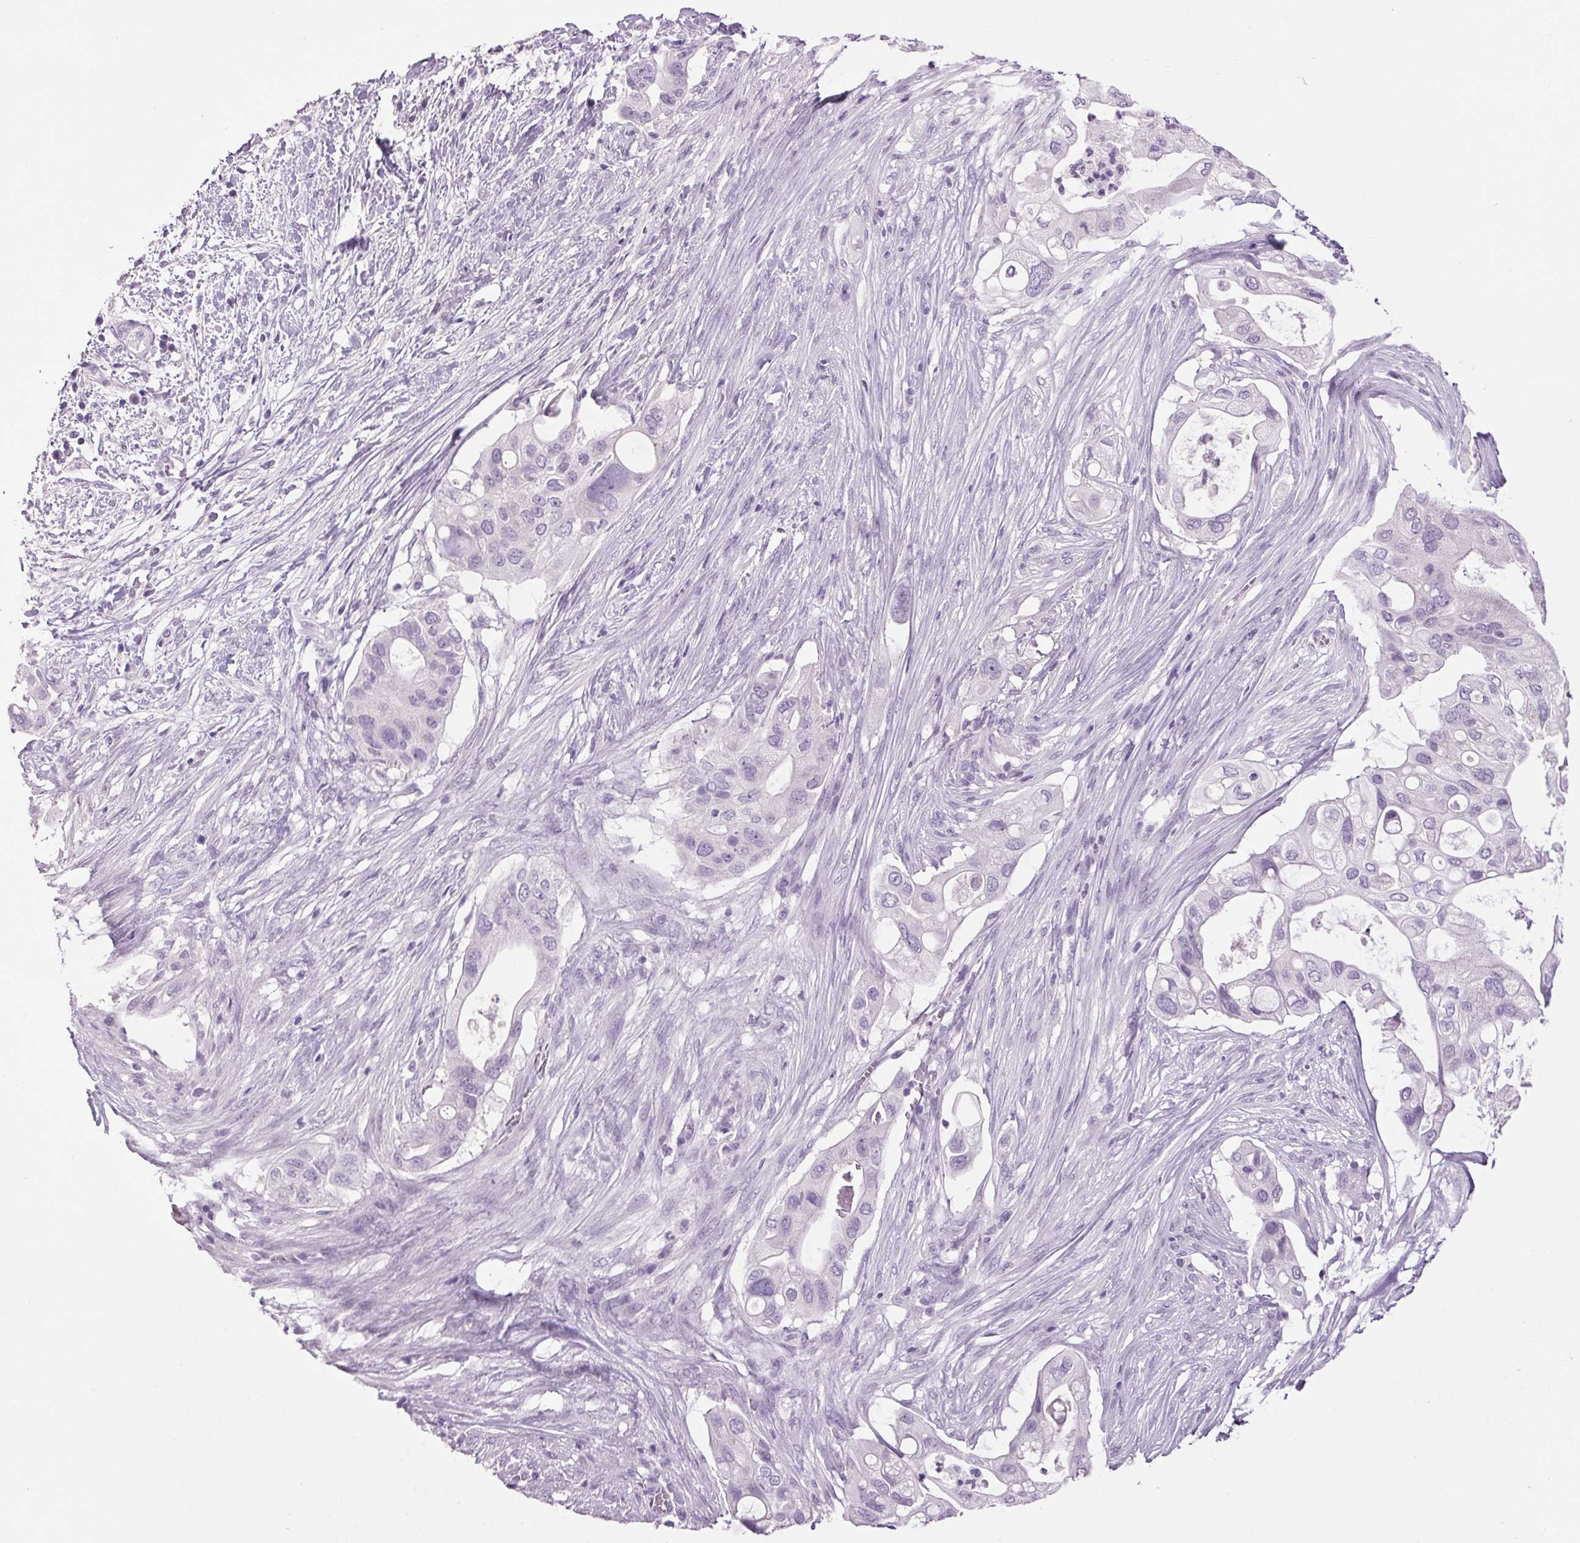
{"staining": {"intensity": "negative", "quantity": "none", "location": "none"}, "tissue": "pancreatic cancer", "cell_type": "Tumor cells", "image_type": "cancer", "snomed": [{"axis": "morphology", "description": "Adenocarcinoma, NOS"}, {"axis": "topography", "description": "Pancreas"}], "caption": "Immunohistochemical staining of pancreatic cancer exhibits no significant expression in tumor cells.", "gene": "PPP1R1A", "patient": {"sex": "female", "age": 72}}